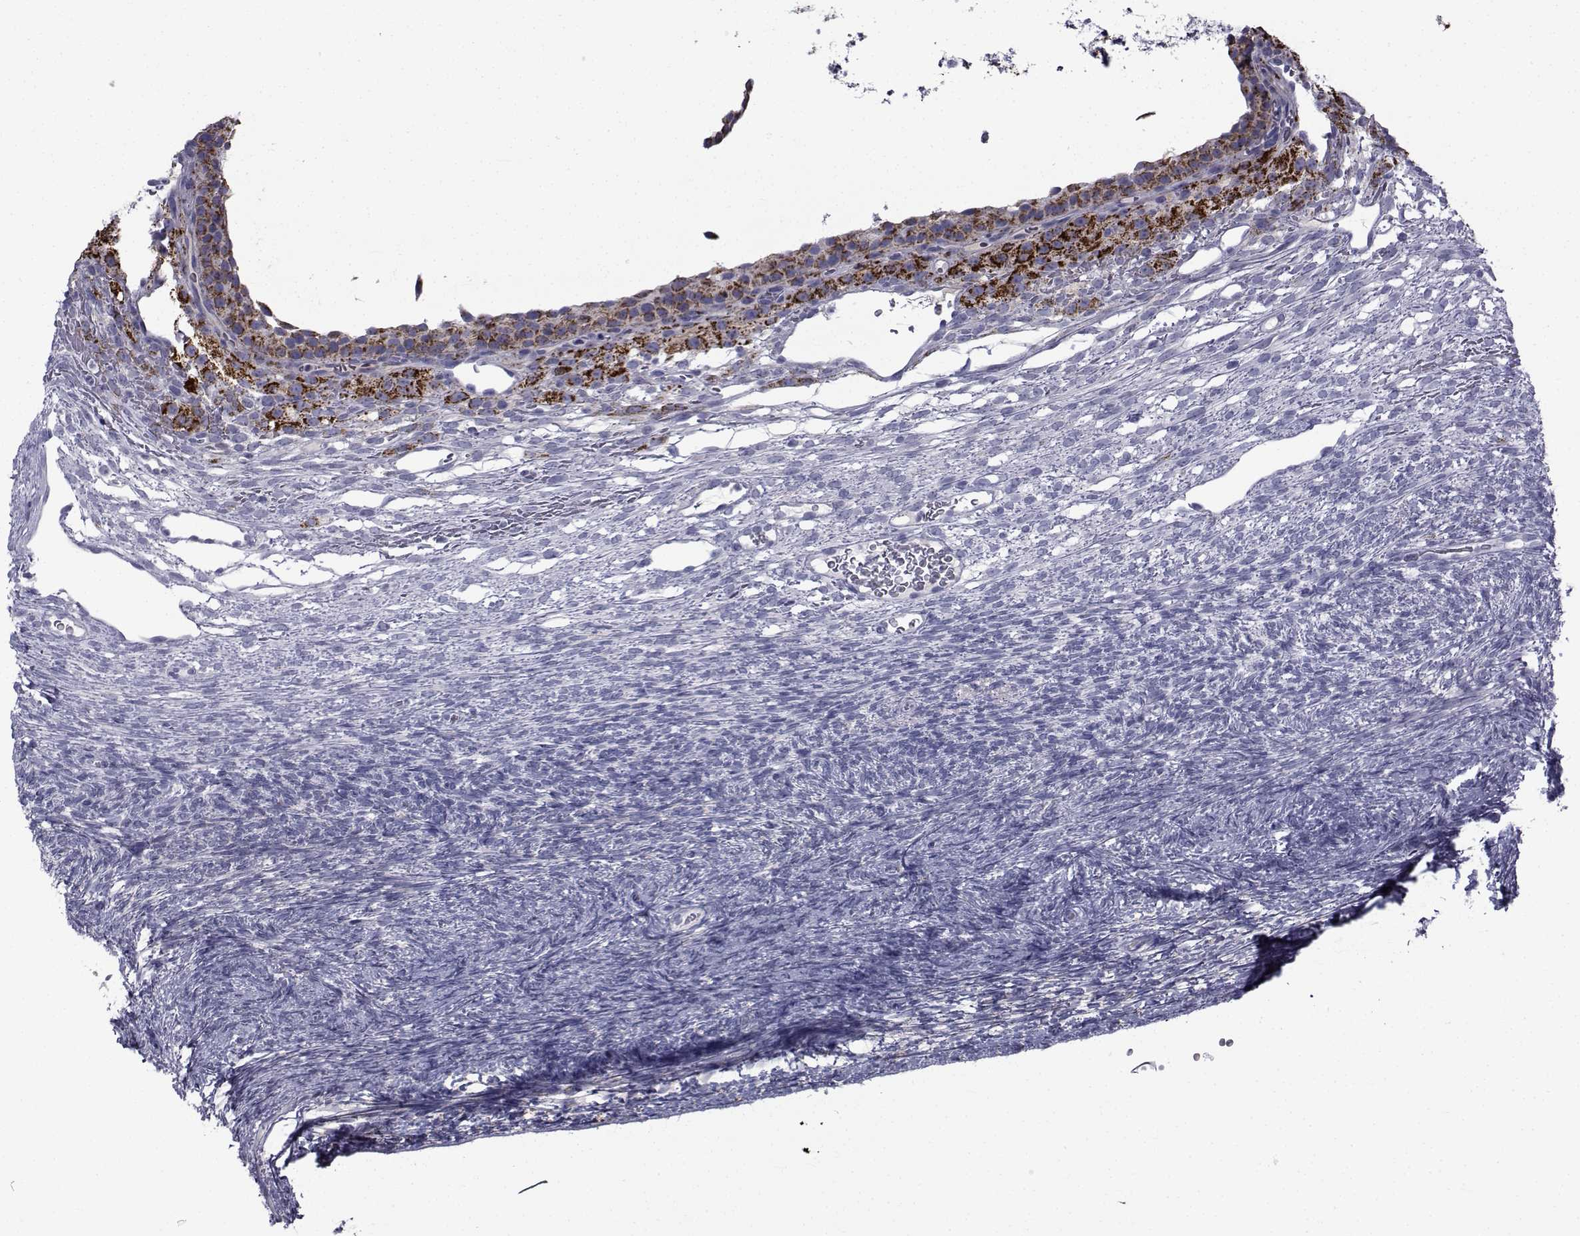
{"staining": {"intensity": "strong", "quantity": "25%-75%", "location": "cytoplasmic/membranous"}, "tissue": "ovary", "cell_type": "Follicle cells", "image_type": "normal", "snomed": [{"axis": "morphology", "description": "Normal tissue, NOS"}, {"axis": "topography", "description": "Ovary"}], "caption": "Ovary stained with DAB (3,3'-diaminobenzidine) immunohistochemistry reveals high levels of strong cytoplasmic/membranous positivity in approximately 25%-75% of follicle cells.", "gene": "FDXR", "patient": {"sex": "female", "age": 34}}